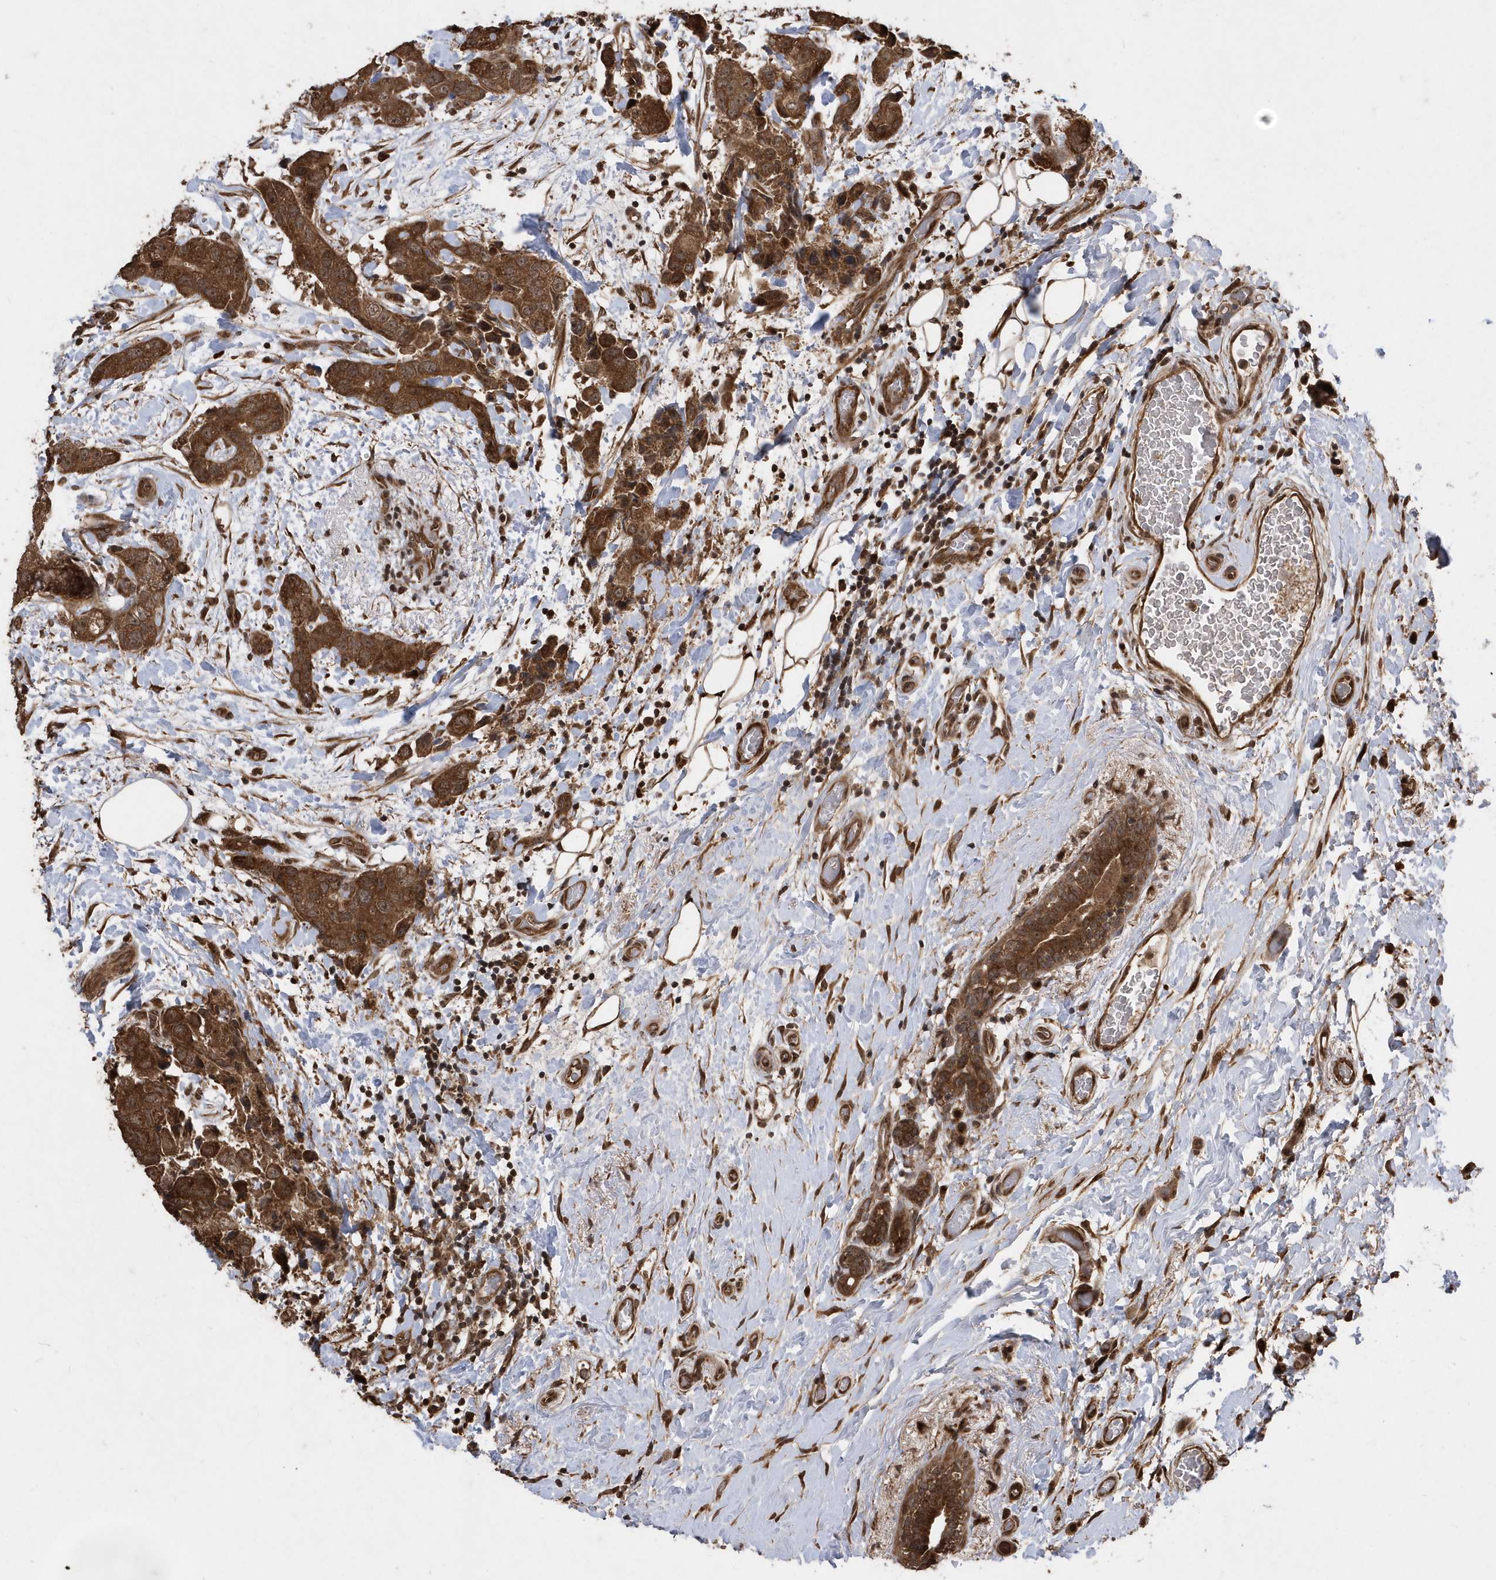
{"staining": {"intensity": "strong", "quantity": ">75%", "location": "cytoplasmic/membranous"}, "tissue": "breast cancer", "cell_type": "Tumor cells", "image_type": "cancer", "snomed": [{"axis": "morphology", "description": "Duct carcinoma"}, {"axis": "topography", "description": "Breast"}], "caption": "Brown immunohistochemical staining in human breast intraductal carcinoma exhibits strong cytoplasmic/membranous expression in approximately >75% of tumor cells.", "gene": "WASHC5", "patient": {"sex": "female", "age": 62}}